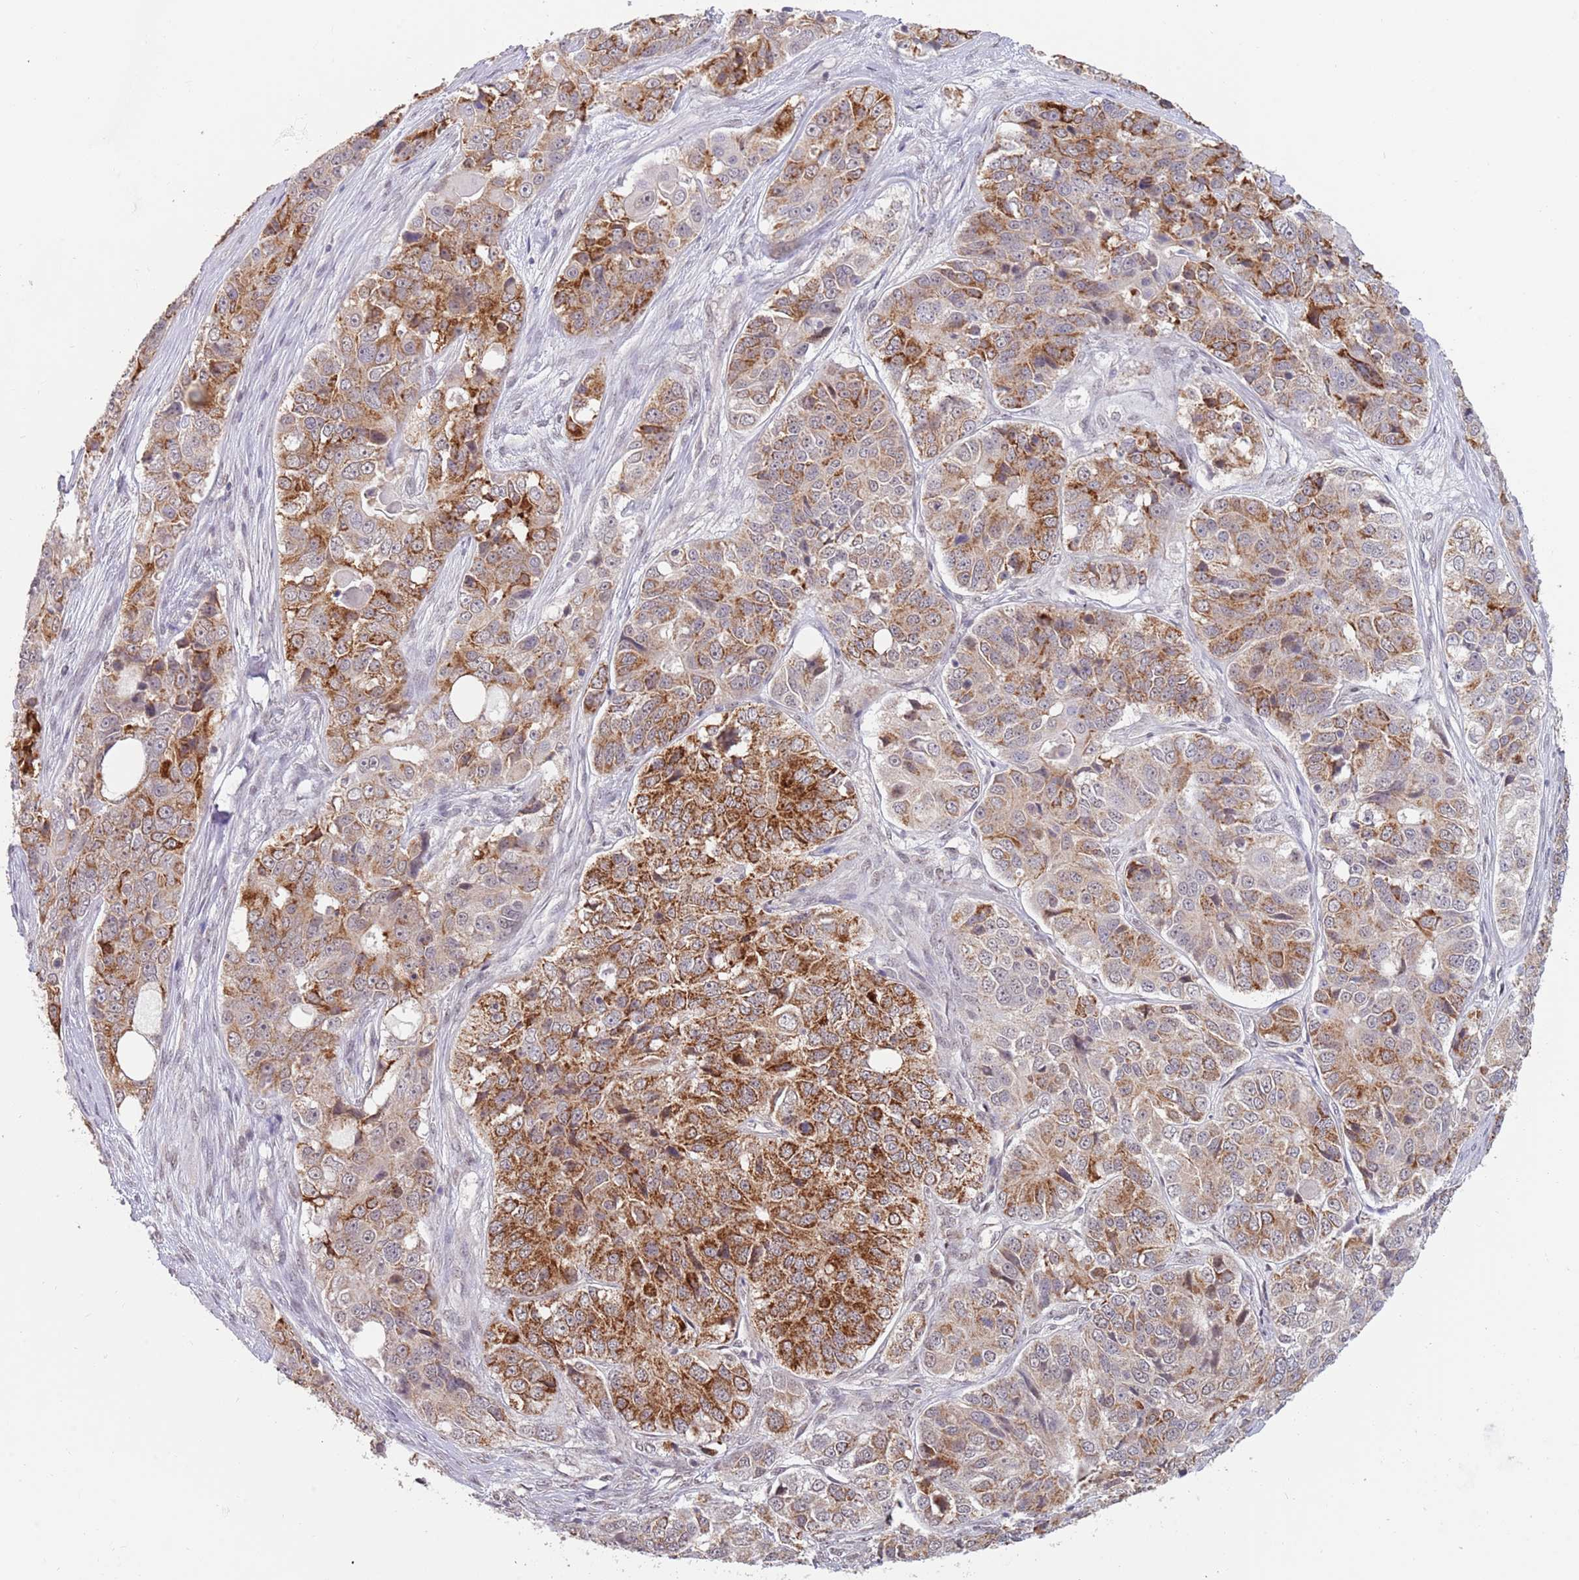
{"staining": {"intensity": "strong", "quantity": ">75%", "location": "cytoplasmic/membranous"}, "tissue": "ovarian cancer", "cell_type": "Tumor cells", "image_type": "cancer", "snomed": [{"axis": "morphology", "description": "Carcinoma, endometroid"}, {"axis": "topography", "description": "Ovary"}], "caption": "Human endometroid carcinoma (ovarian) stained with a brown dye displays strong cytoplasmic/membranous positive staining in approximately >75% of tumor cells.", "gene": "UQCC3", "patient": {"sex": "female", "age": 51}}